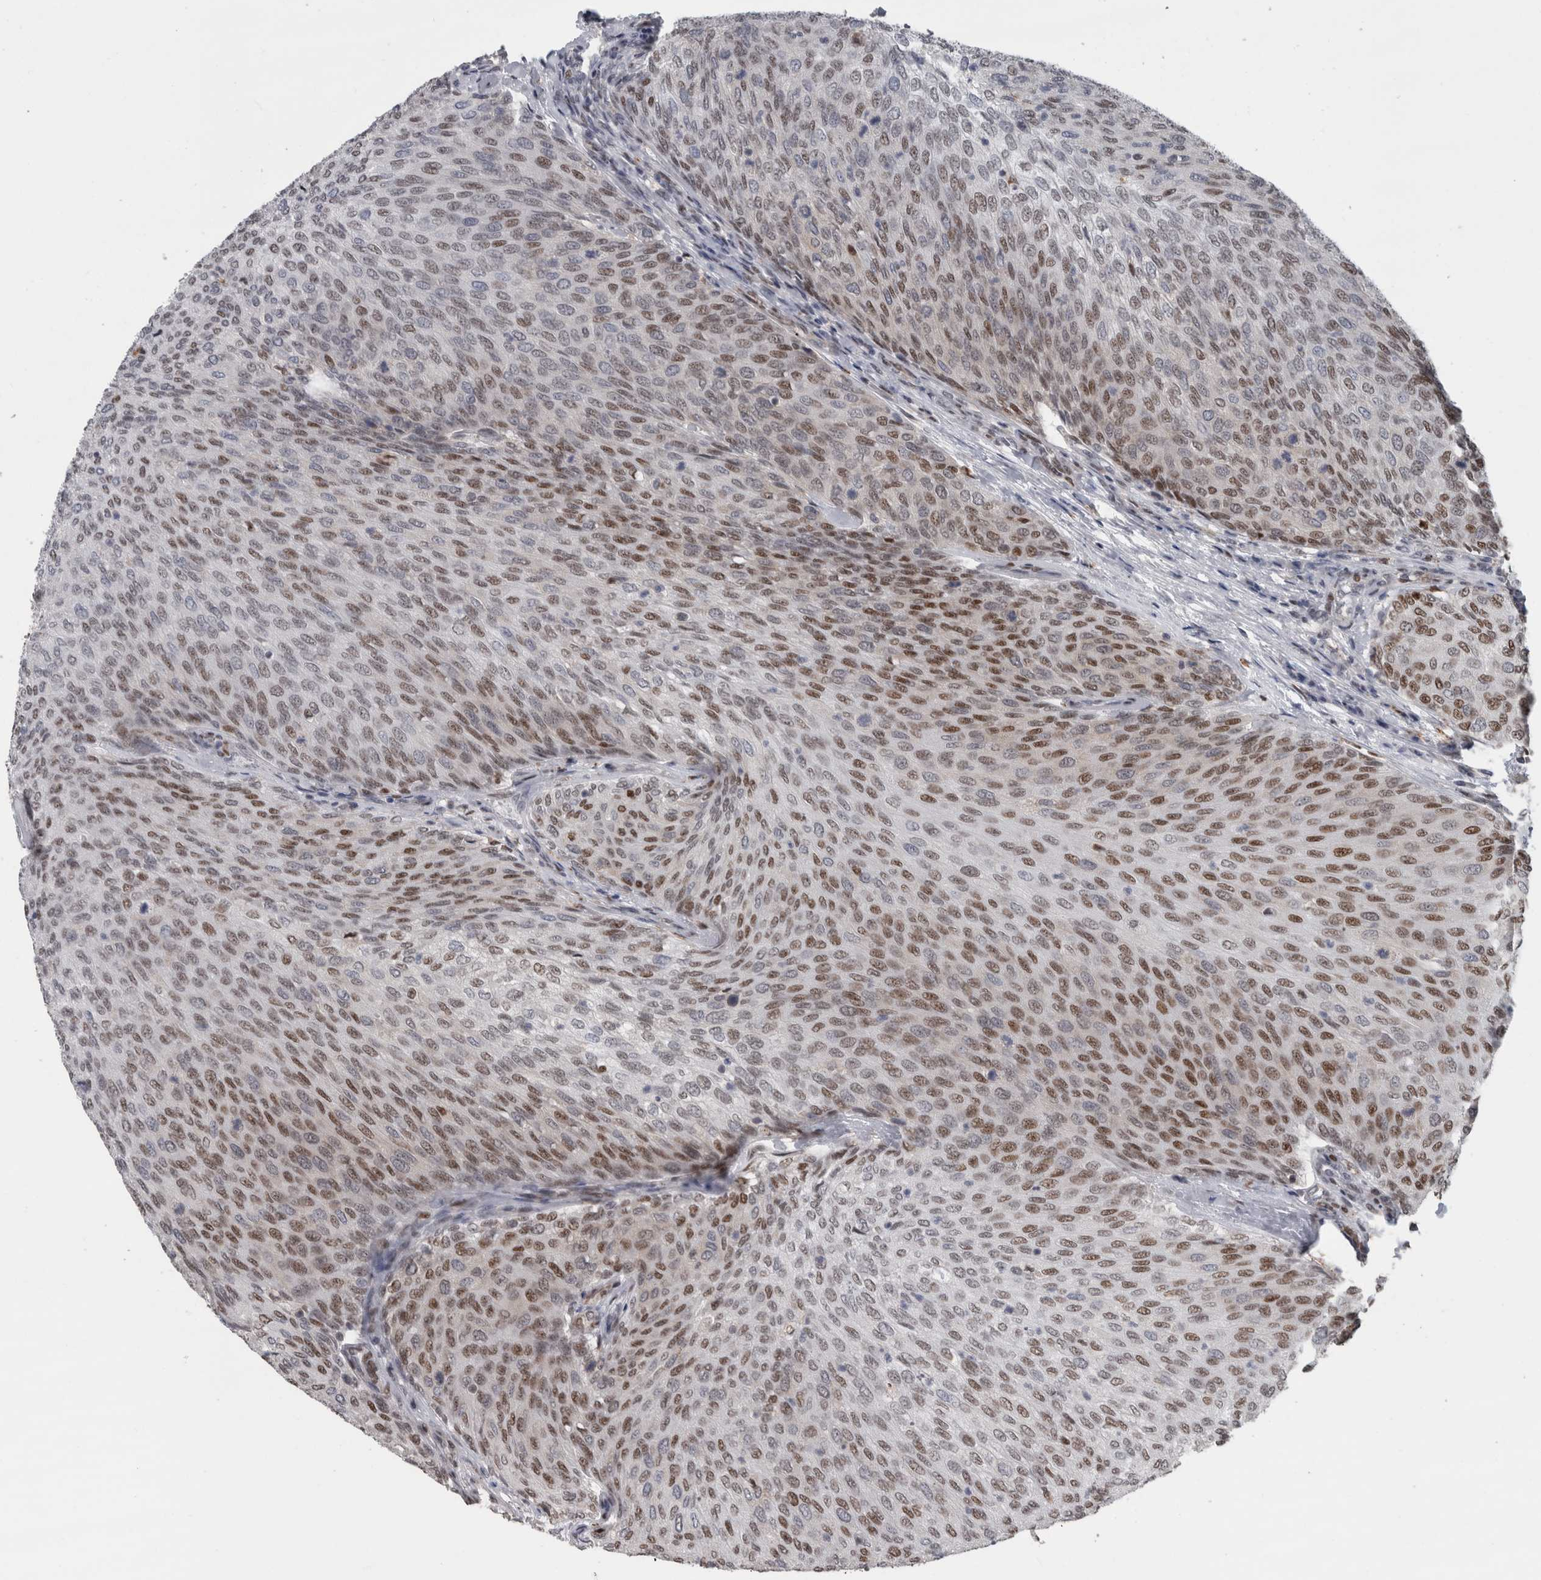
{"staining": {"intensity": "moderate", "quantity": "25%-75%", "location": "nuclear"}, "tissue": "urothelial cancer", "cell_type": "Tumor cells", "image_type": "cancer", "snomed": [{"axis": "morphology", "description": "Urothelial carcinoma, Low grade"}, {"axis": "topography", "description": "Urinary bladder"}], "caption": "Urothelial cancer stained with a brown dye exhibits moderate nuclear positive staining in about 25%-75% of tumor cells.", "gene": "POLD2", "patient": {"sex": "female", "age": 79}}